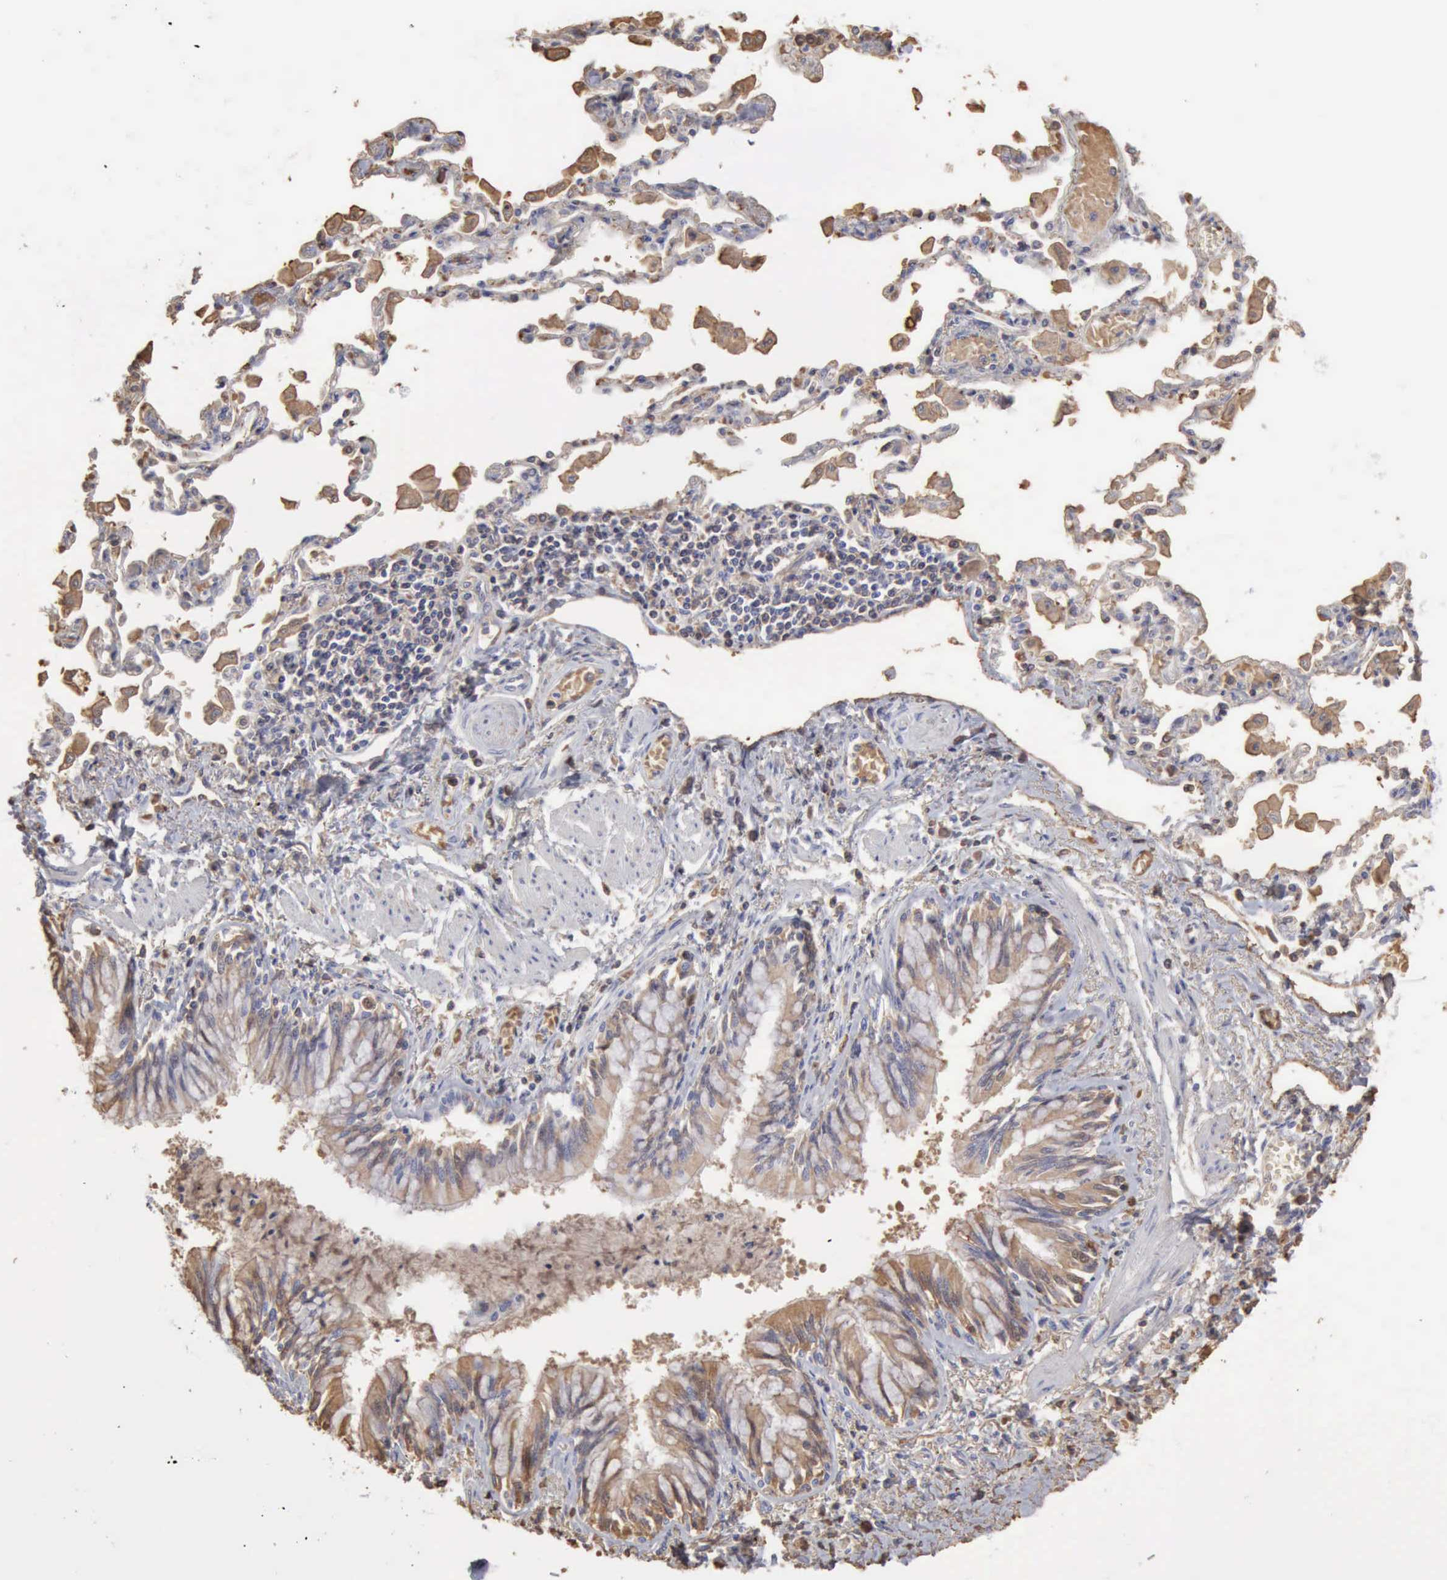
{"staining": {"intensity": "moderate", "quantity": ">75%", "location": "cytoplasmic/membranous"}, "tissue": "adipose tissue", "cell_type": "Adipocytes", "image_type": "normal", "snomed": [{"axis": "morphology", "description": "Normal tissue, NOS"}, {"axis": "morphology", "description": "Adenocarcinoma, NOS"}, {"axis": "topography", "description": "Cartilage tissue"}, {"axis": "topography", "description": "Lung"}], "caption": "A brown stain labels moderate cytoplasmic/membranous expression of a protein in adipocytes of normal adipose tissue.", "gene": "SERPINA1", "patient": {"sex": "female", "age": 67}}